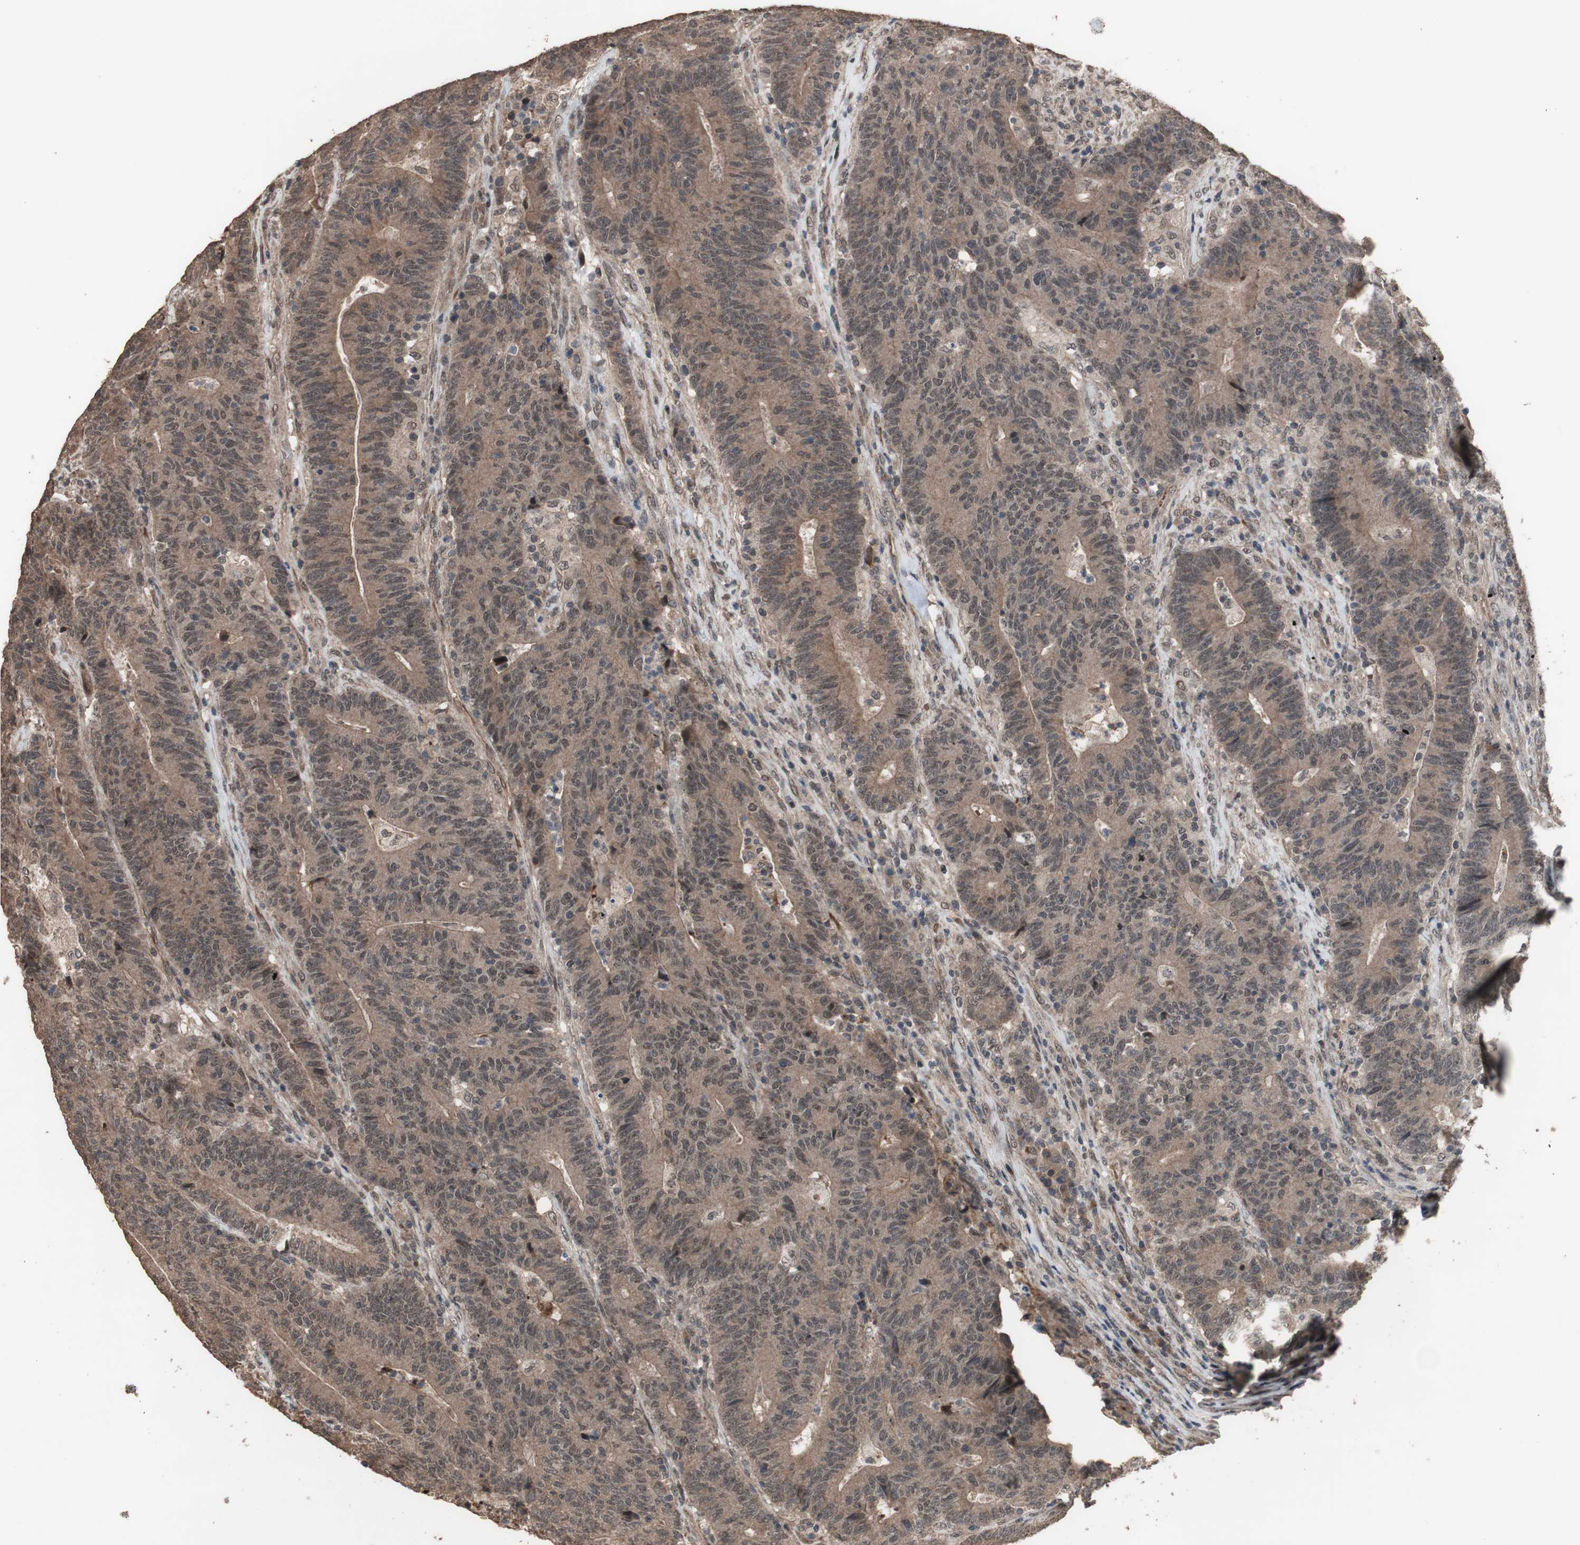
{"staining": {"intensity": "moderate", "quantity": ">75%", "location": "cytoplasmic/membranous"}, "tissue": "colorectal cancer", "cell_type": "Tumor cells", "image_type": "cancer", "snomed": [{"axis": "morphology", "description": "Normal tissue, NOS"}, {"axis": "morphology", "description": "Adenocarcinoma, NOS"}, {"axis": "topography", "description": "Colon"}], "caption": "Protein staining of colorectal cancer (adenocarcinoma) tissue demonstrates moderate cytoplasmic/membranous positivity in approximately >75% of tumor cells.", "gene": "KANSL1", "patient": {"sex": "female", "age": 75}}